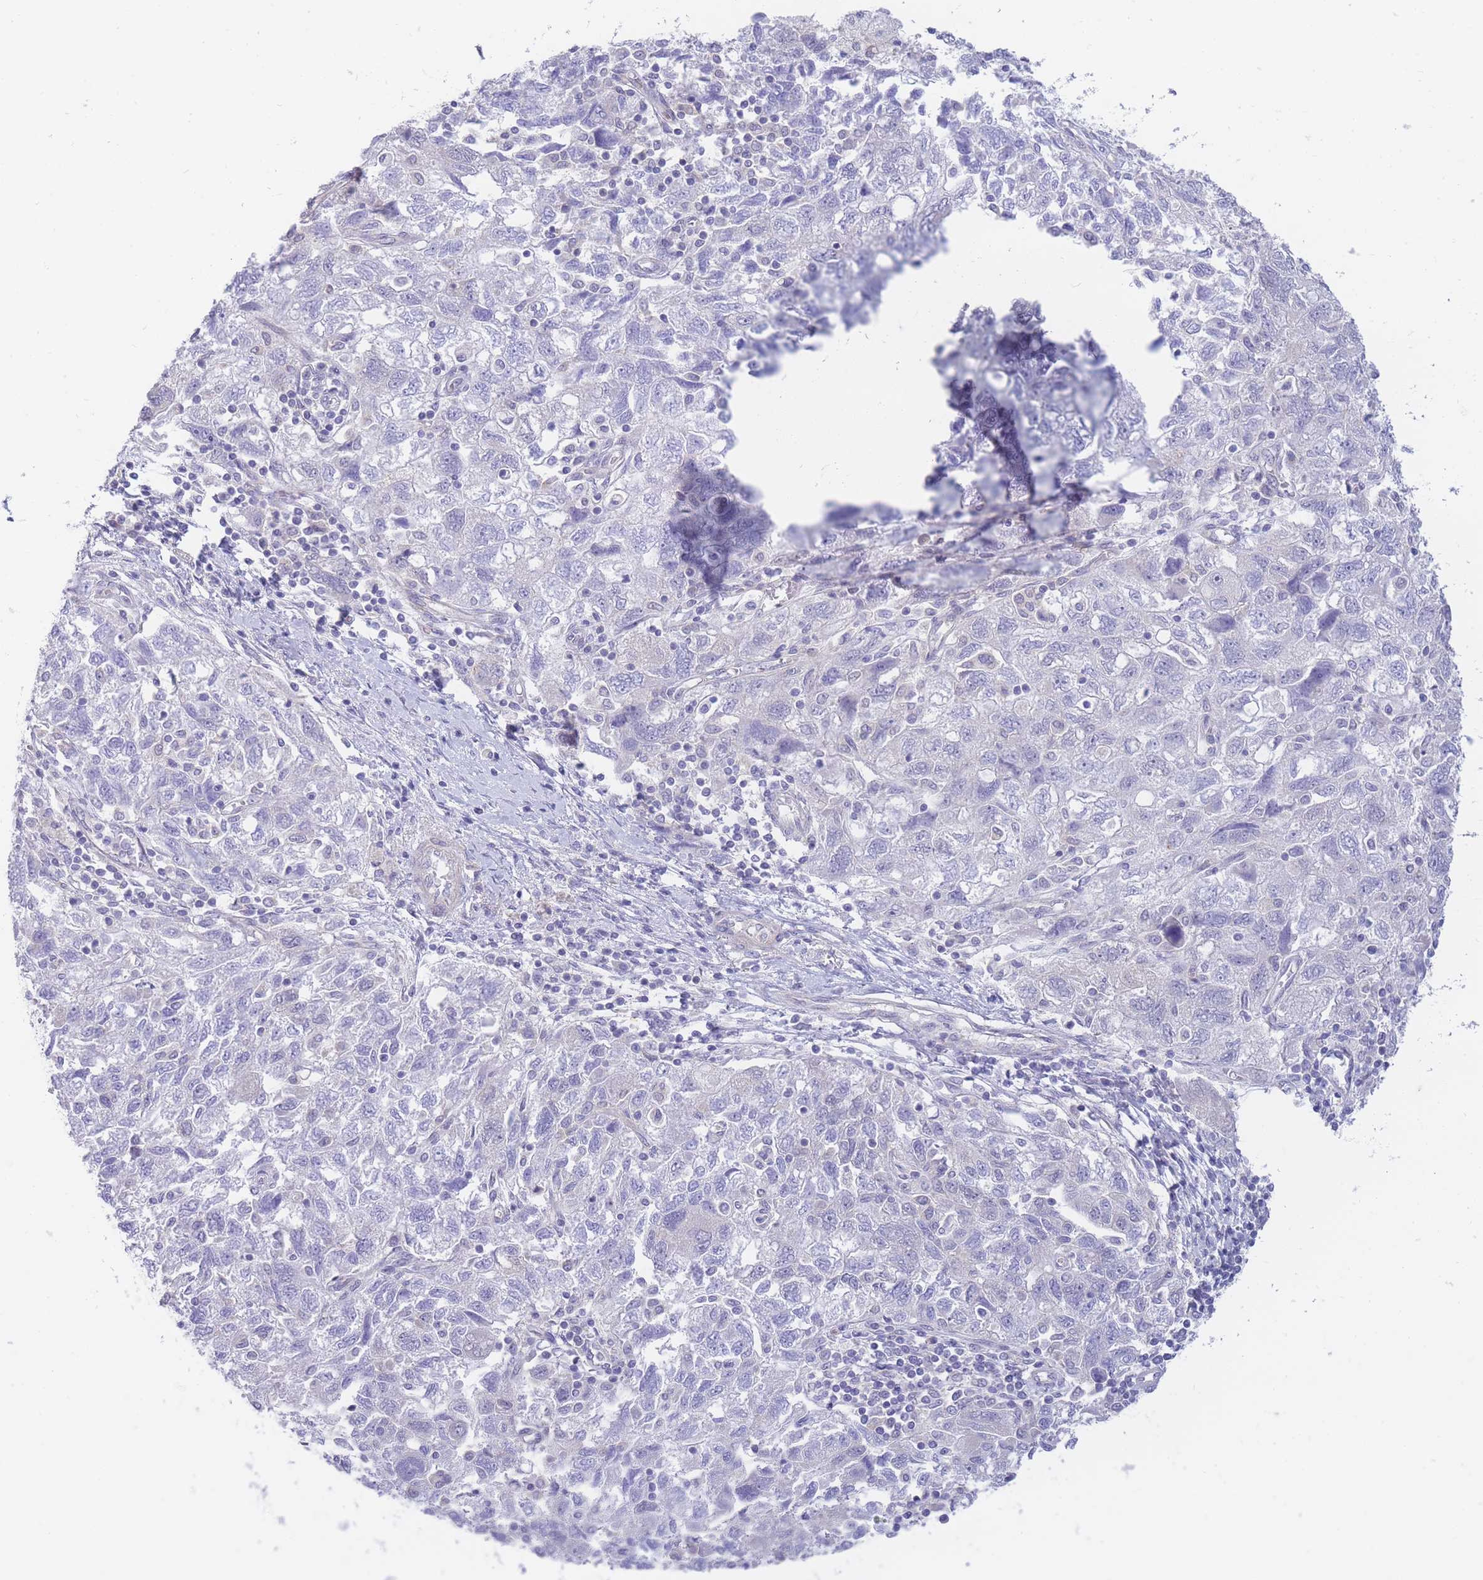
{"staining": {"intensity": "negative", "quantity": "none", "location": "none"}, "tissue": "ovarian cancer", "cell_type": "Tumor cells", "image_type": "cancer", "snomed": [{"axis": "morphology", "description": "Carcinoma, NOS"}, {"axis": "morphology", "description": "Cystadenocarcinoma, serous, NOS"}, {"axis": "topography", "description": "Ovary"}], "caption": "Immunohistochemistry (IHC) image of ovarian cancer stained for a protein (brown), which exhibits no expression in tumor cells.", "gene": "SUGT1", "patient": {"sex": "female", "age": 69}}